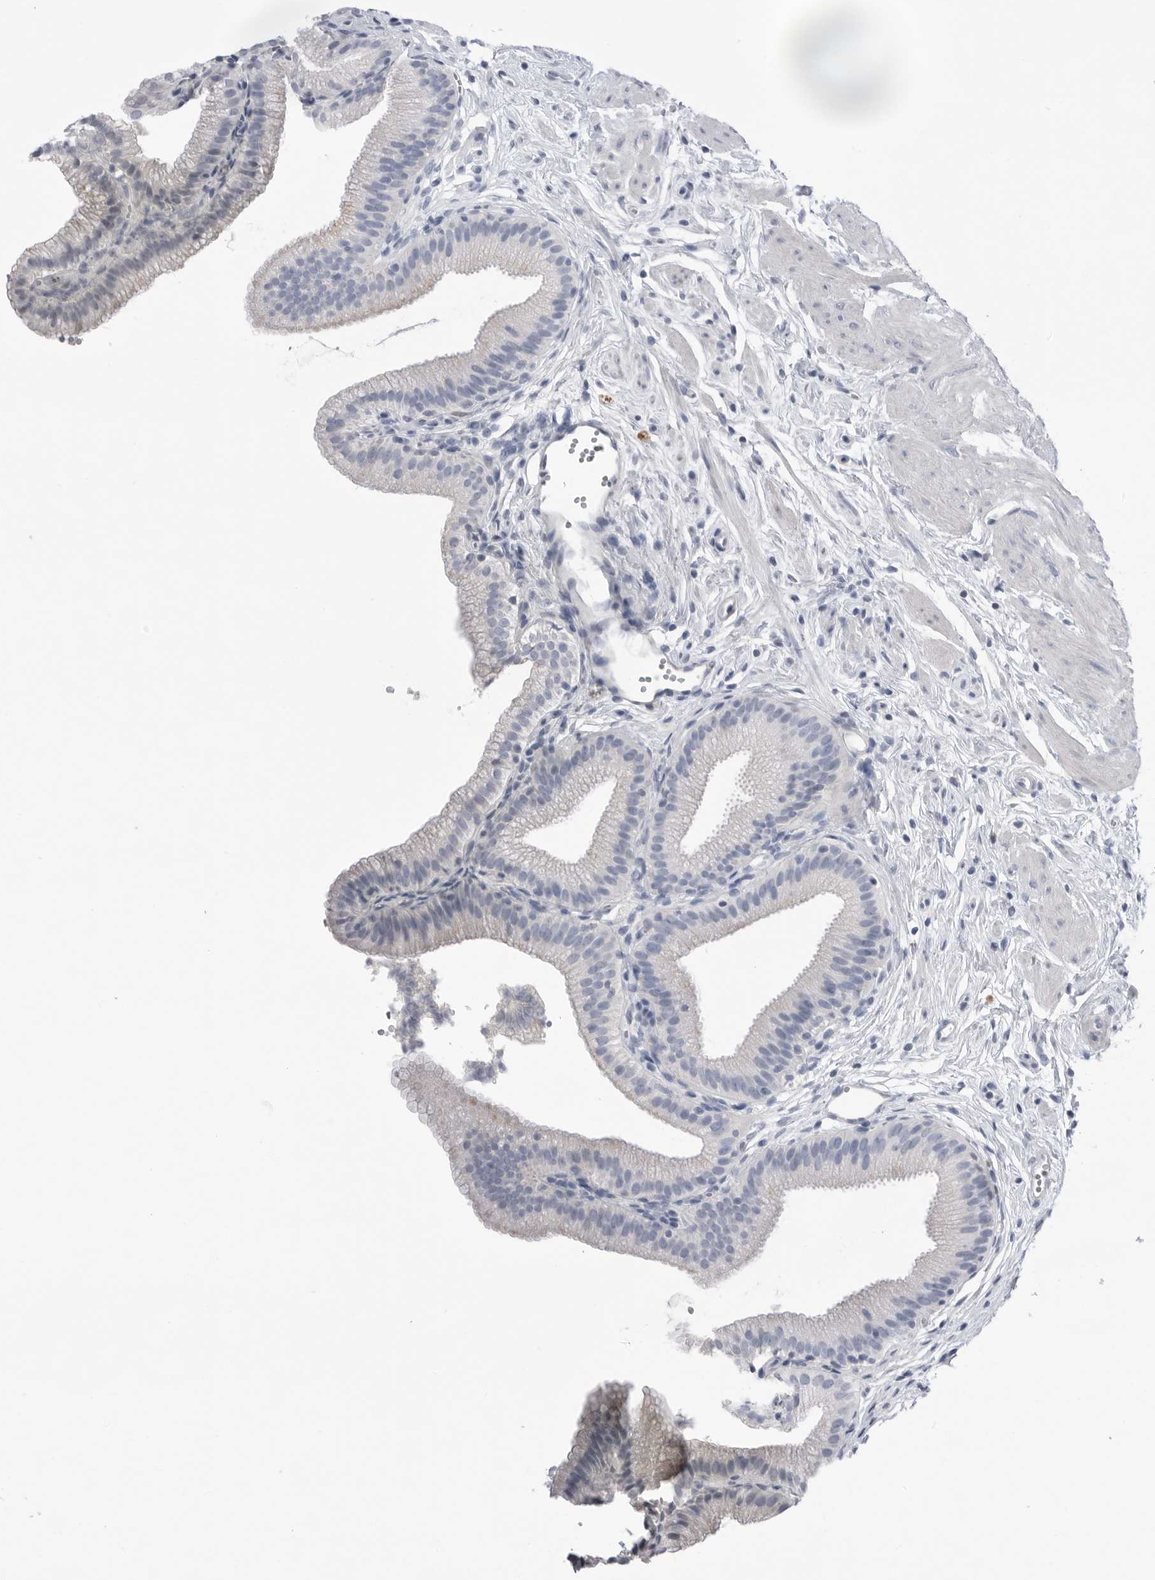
{"staining": {"intensity": "negative", "quantity": "none", "location": "none"}, "tissue": "gallbladder", "cell_type": "Glandular cells", "image_type": "normal", "snomed": [{"axis": "morphology", "description": "Normal tissue, NOS"}, {"axis": "topography", "description": "Gallbladder"}, {"axis": "topography", "description": "Peripheral nerve tissue"}], "caption": "High magnification brightfield microscopy of normal gallbladder stained with DAB (3,3'-diaminobenzidine) (brown) and counterstained with hematoxylin (blue): glandular cells show no significant positivity.", "gene": "ABHD12", "patient": {"sex": "male", "age": 38}}